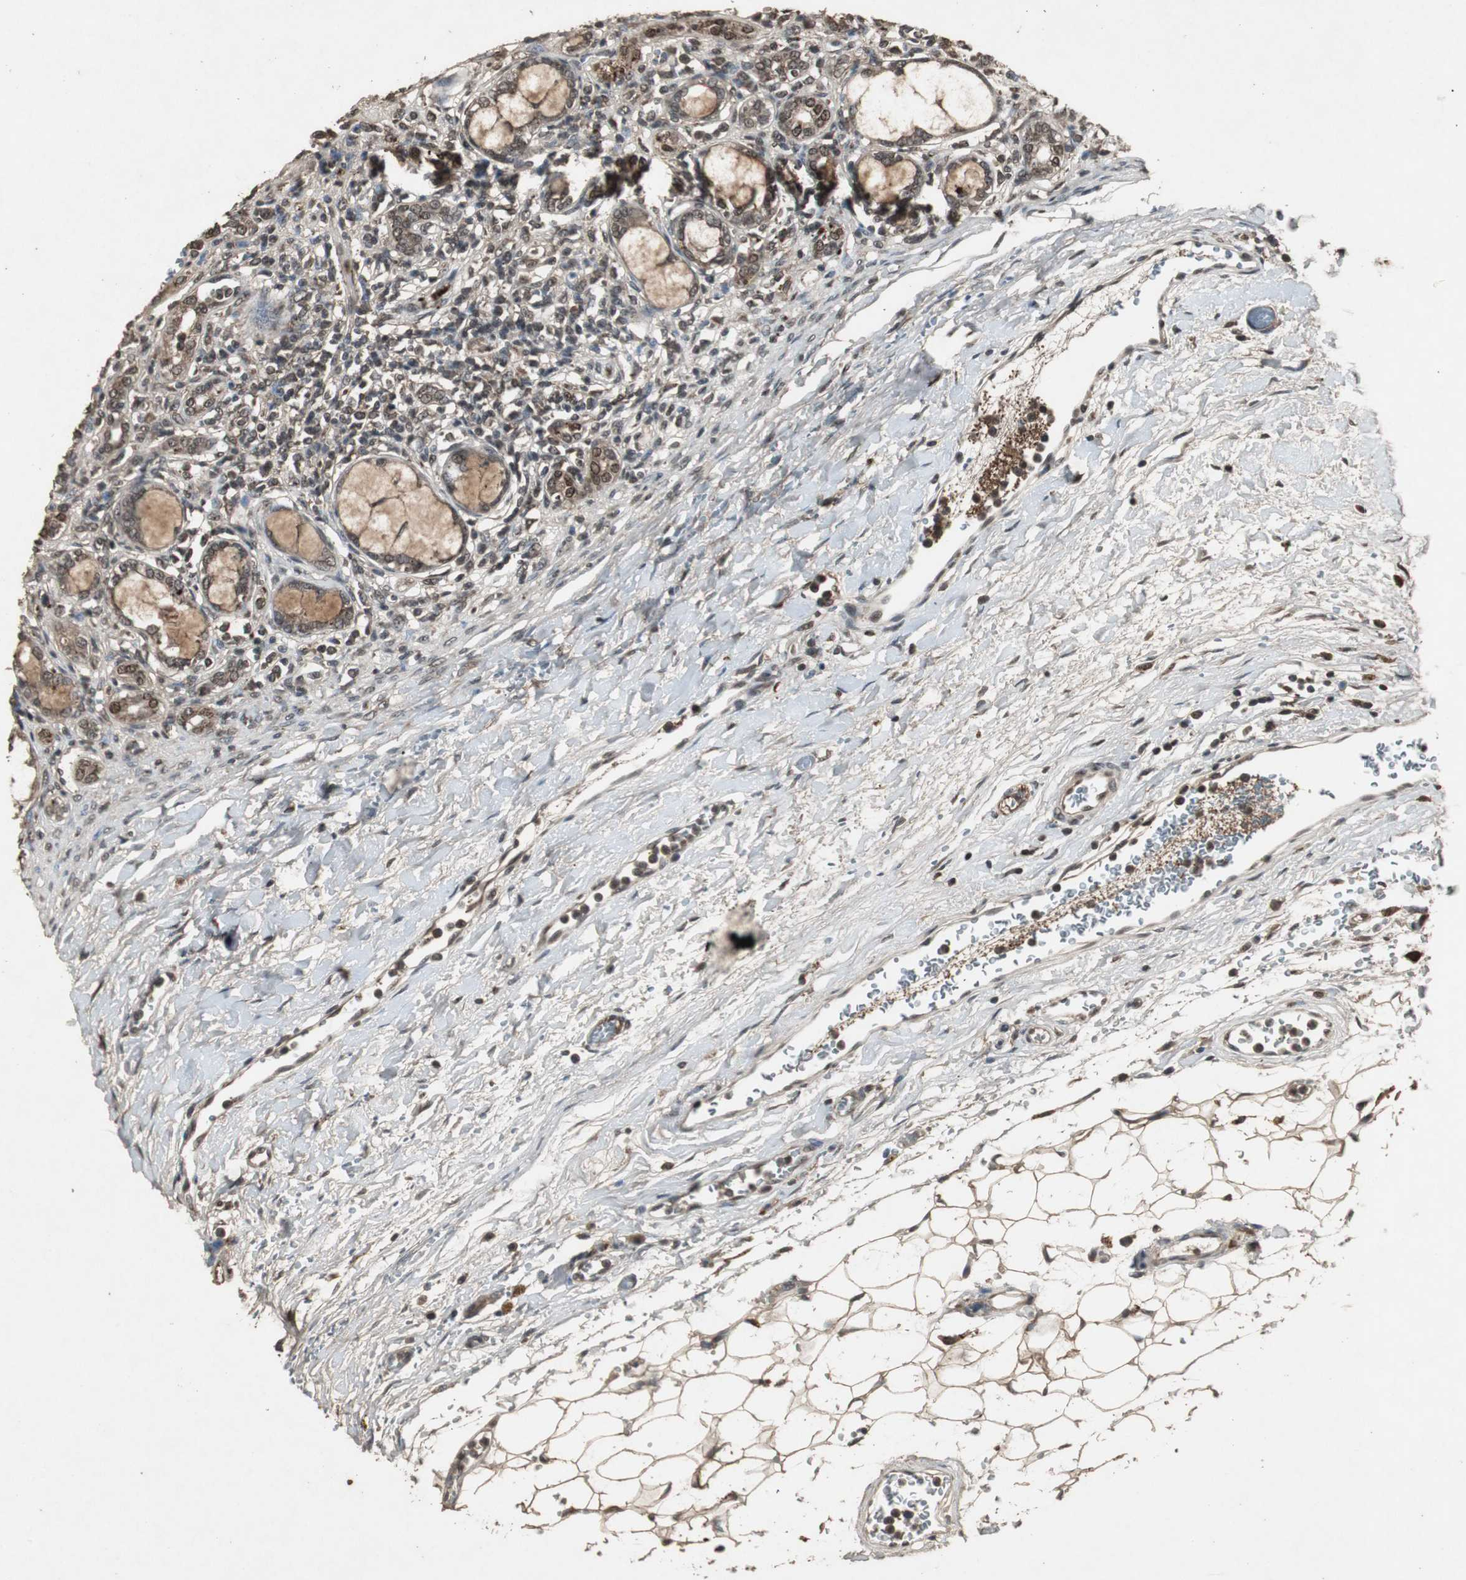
{"staining": {"intensity": "moderate", "quantity": ">75%", "location": "cytoplasmic/membranous,nuclear"}, "tissue": "kidney", "cell_type": "Cells in glomeruli", "image_type": "normal", "snomed": [{"axis": "morphology", "description": "Normal tissue, NOS"}, {"axis": "topography", "description": "Kidney"}], "caption": "A brown stain shows moderate cytoplasmic/membranous,nuclear staining of a protein in cells in glomeruli of normal human kidney.", "gene": "EMX1", "patient": {"sex": "male", "age": 7}}